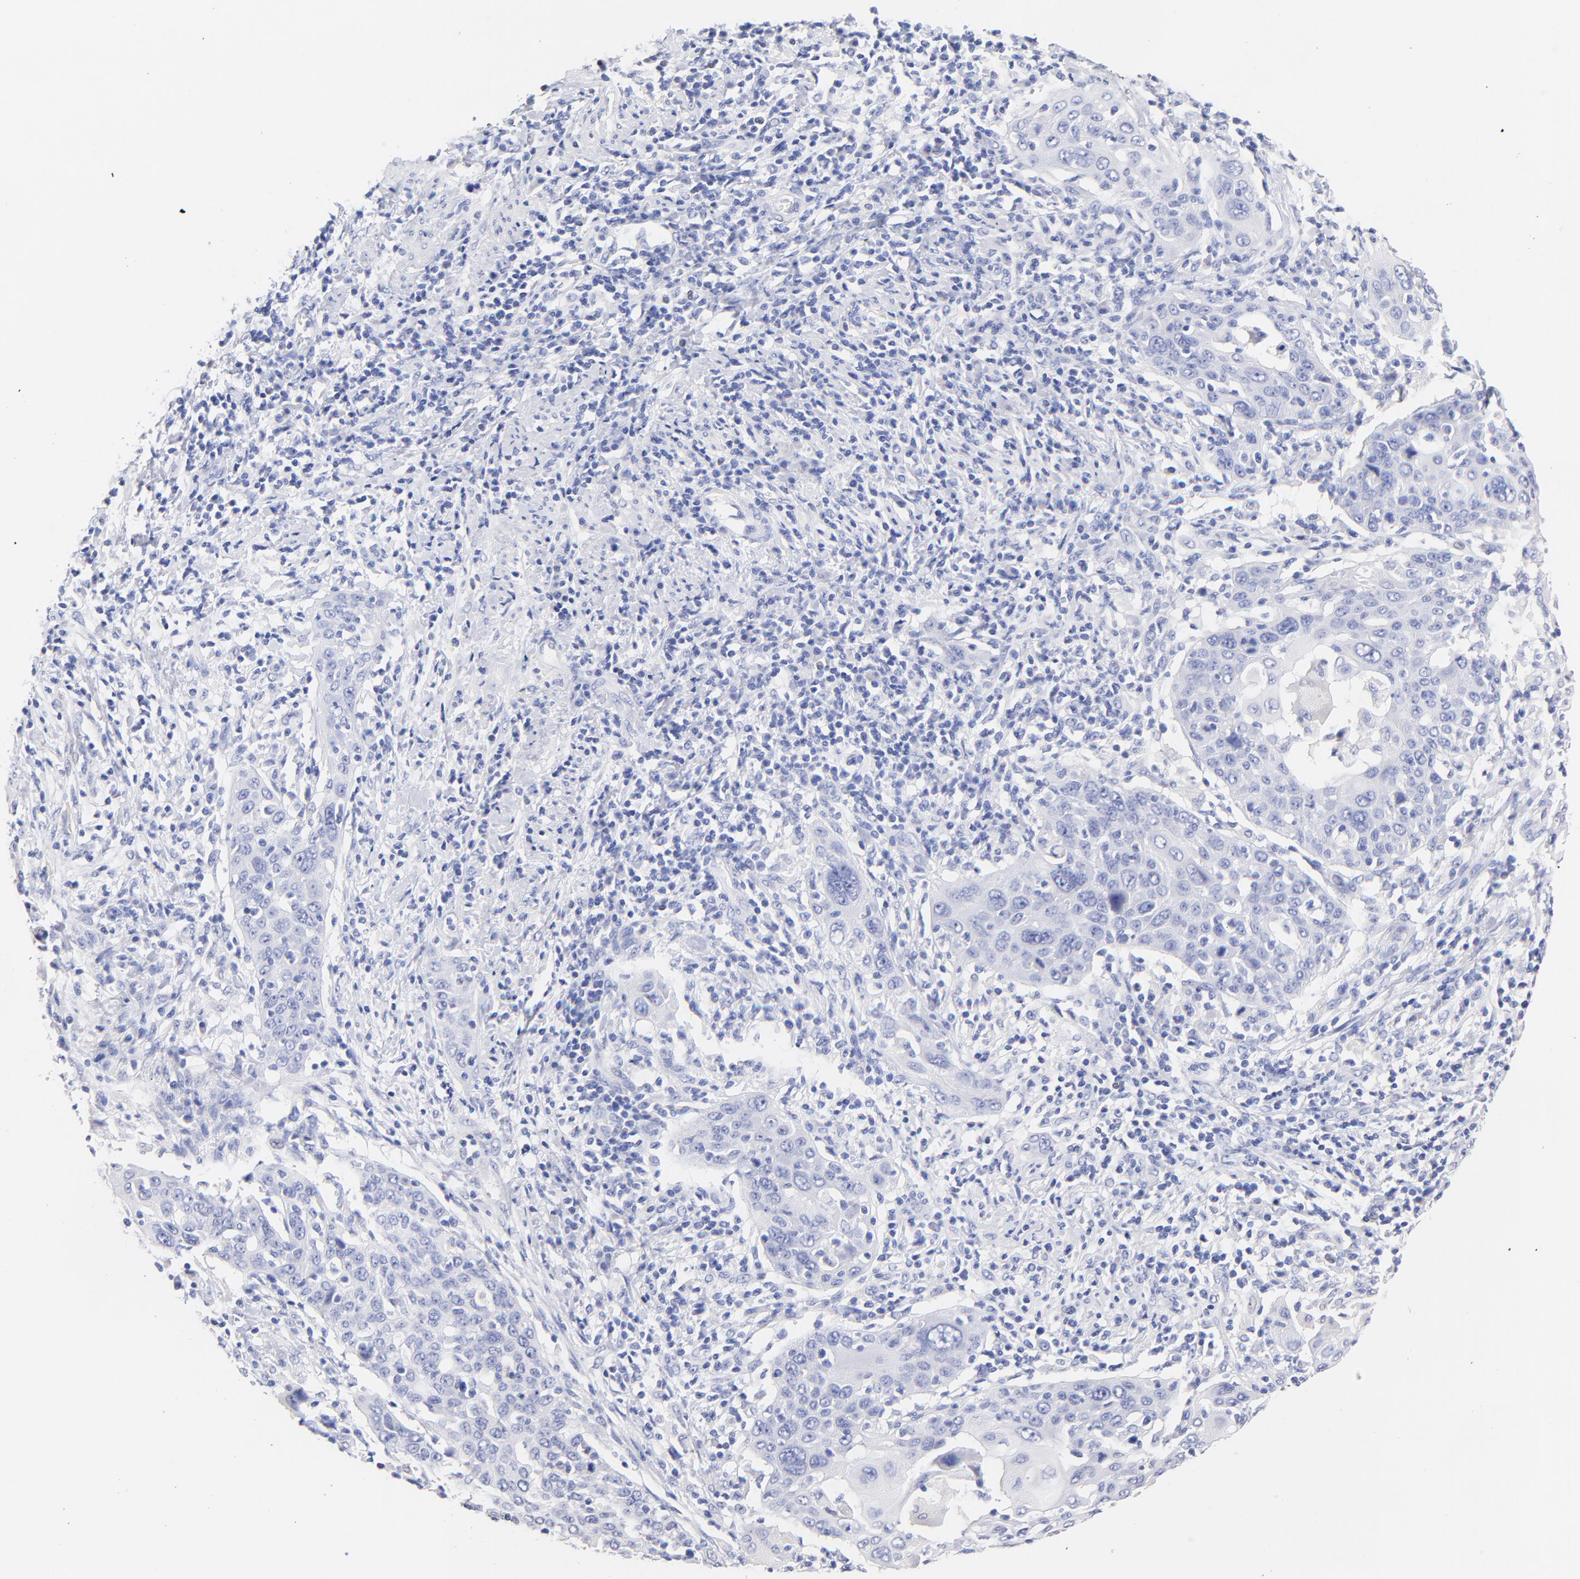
{"staining": {"intensity": "negative", "quantity": "none", "location": "none"}, "tissue": "cervical cancer", "cell_type": "Tumor cells", "image_type": "cancer", "snomed": [{"axis": "morphology", "description": "Squamous cell carcinoma, NOS"}, {"axis": "topography", "description": "Cervix"}], "caption": "Tumor cells are negative for brown protein staining in squamous cell carcinoma (cervical).", "gene": "CFAP57", "patient": {"sex": "female", "age": 54}}